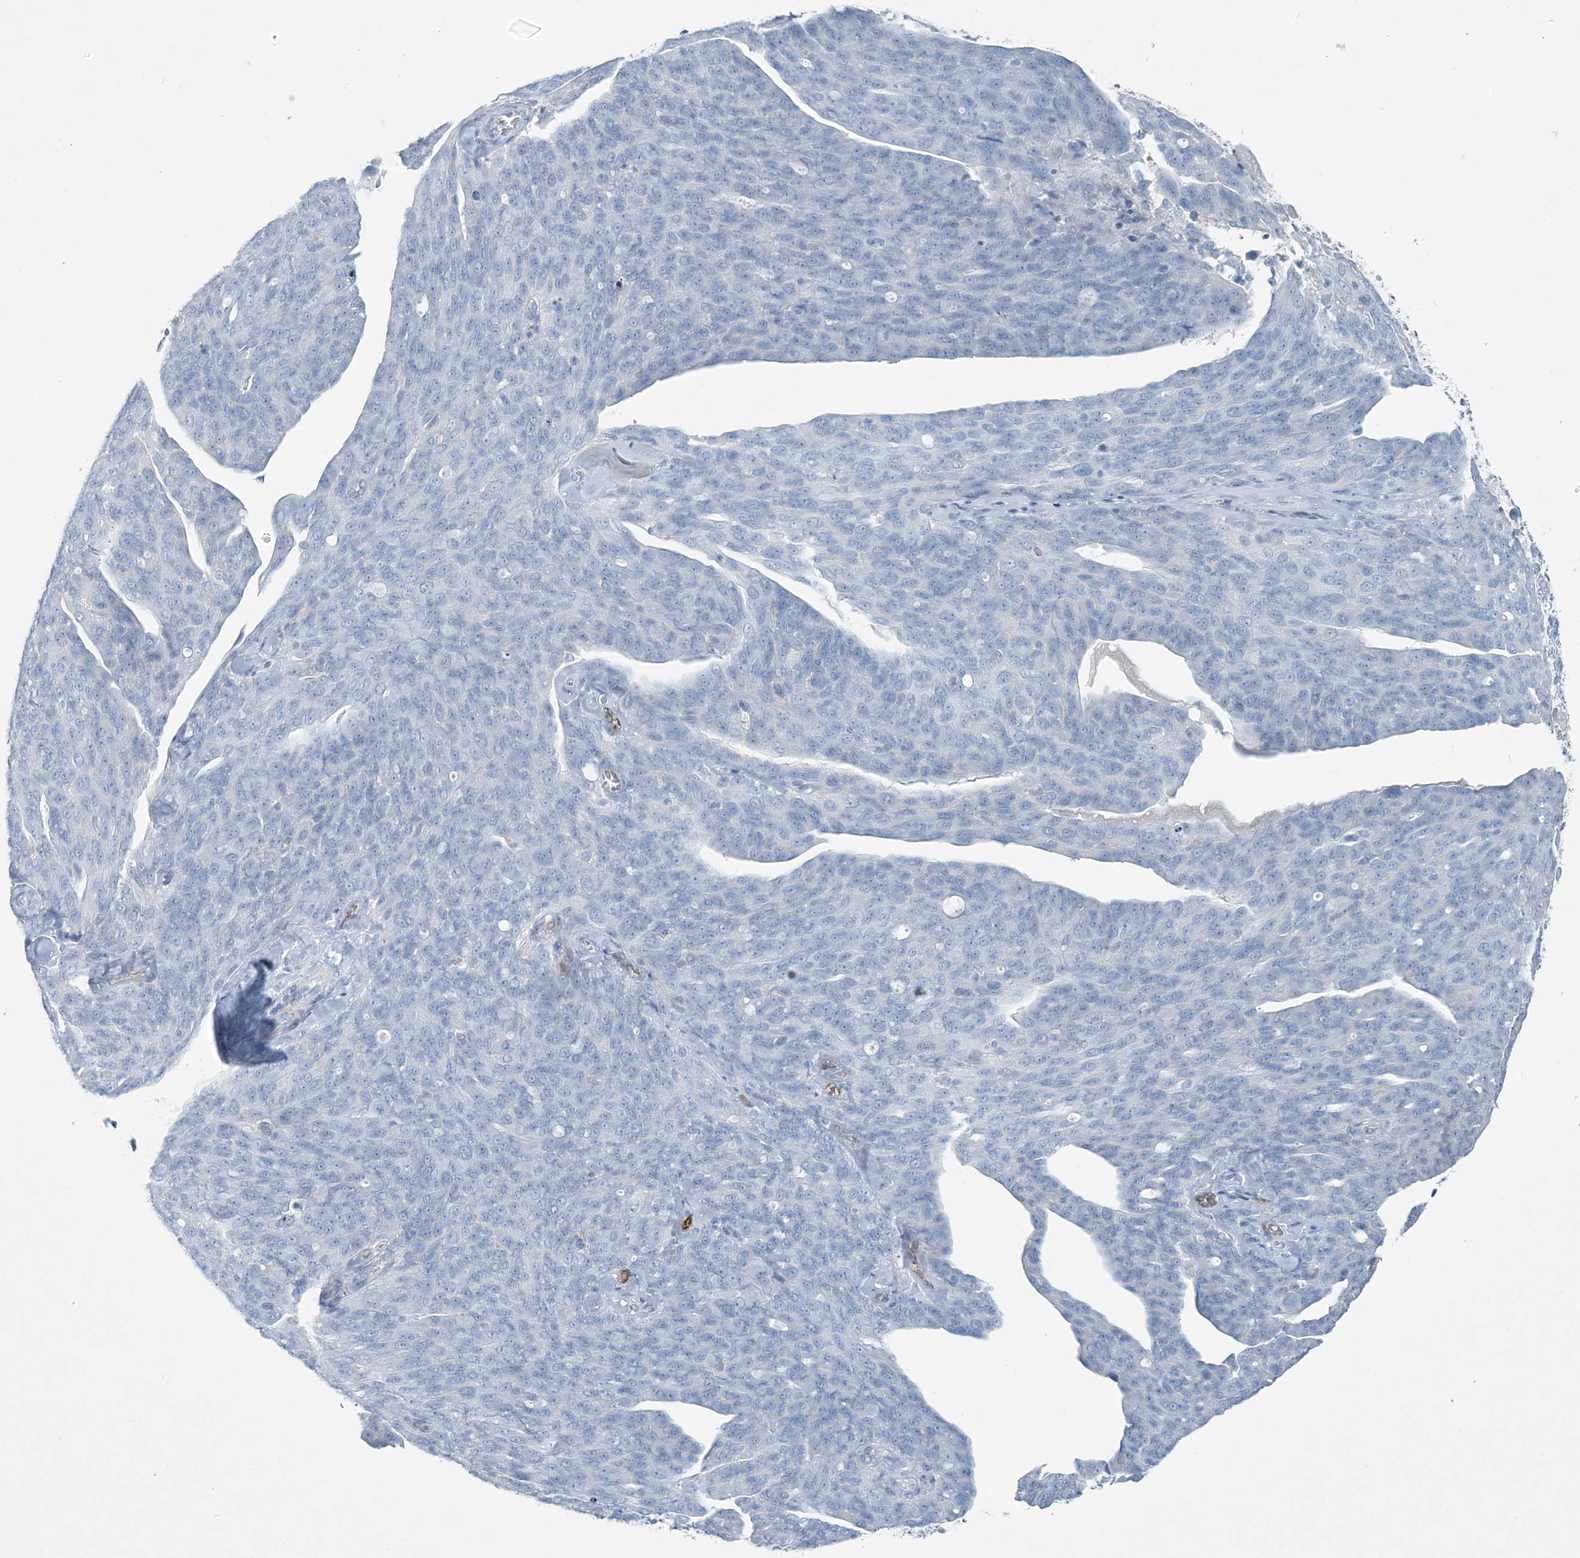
{"staining": {"intensity": "negative", "quantity": "none", "location": "none"}, "tissue": "ovarian cancer", "cell_type": "Tumor cells", "image_type": "cancer", "snomed": [{"axis": "morphology", "description": "Carcinoma, endometroid"}, {"axis": "topography", "description": "Ovary"}], "caption": "Human ovarian endometroid carcinoma stained for a protein using immunohistochemistry exhibits no expression in tumor cells.", "gene": "PGM5", "patient": {"sex": "female", "age": 60}}